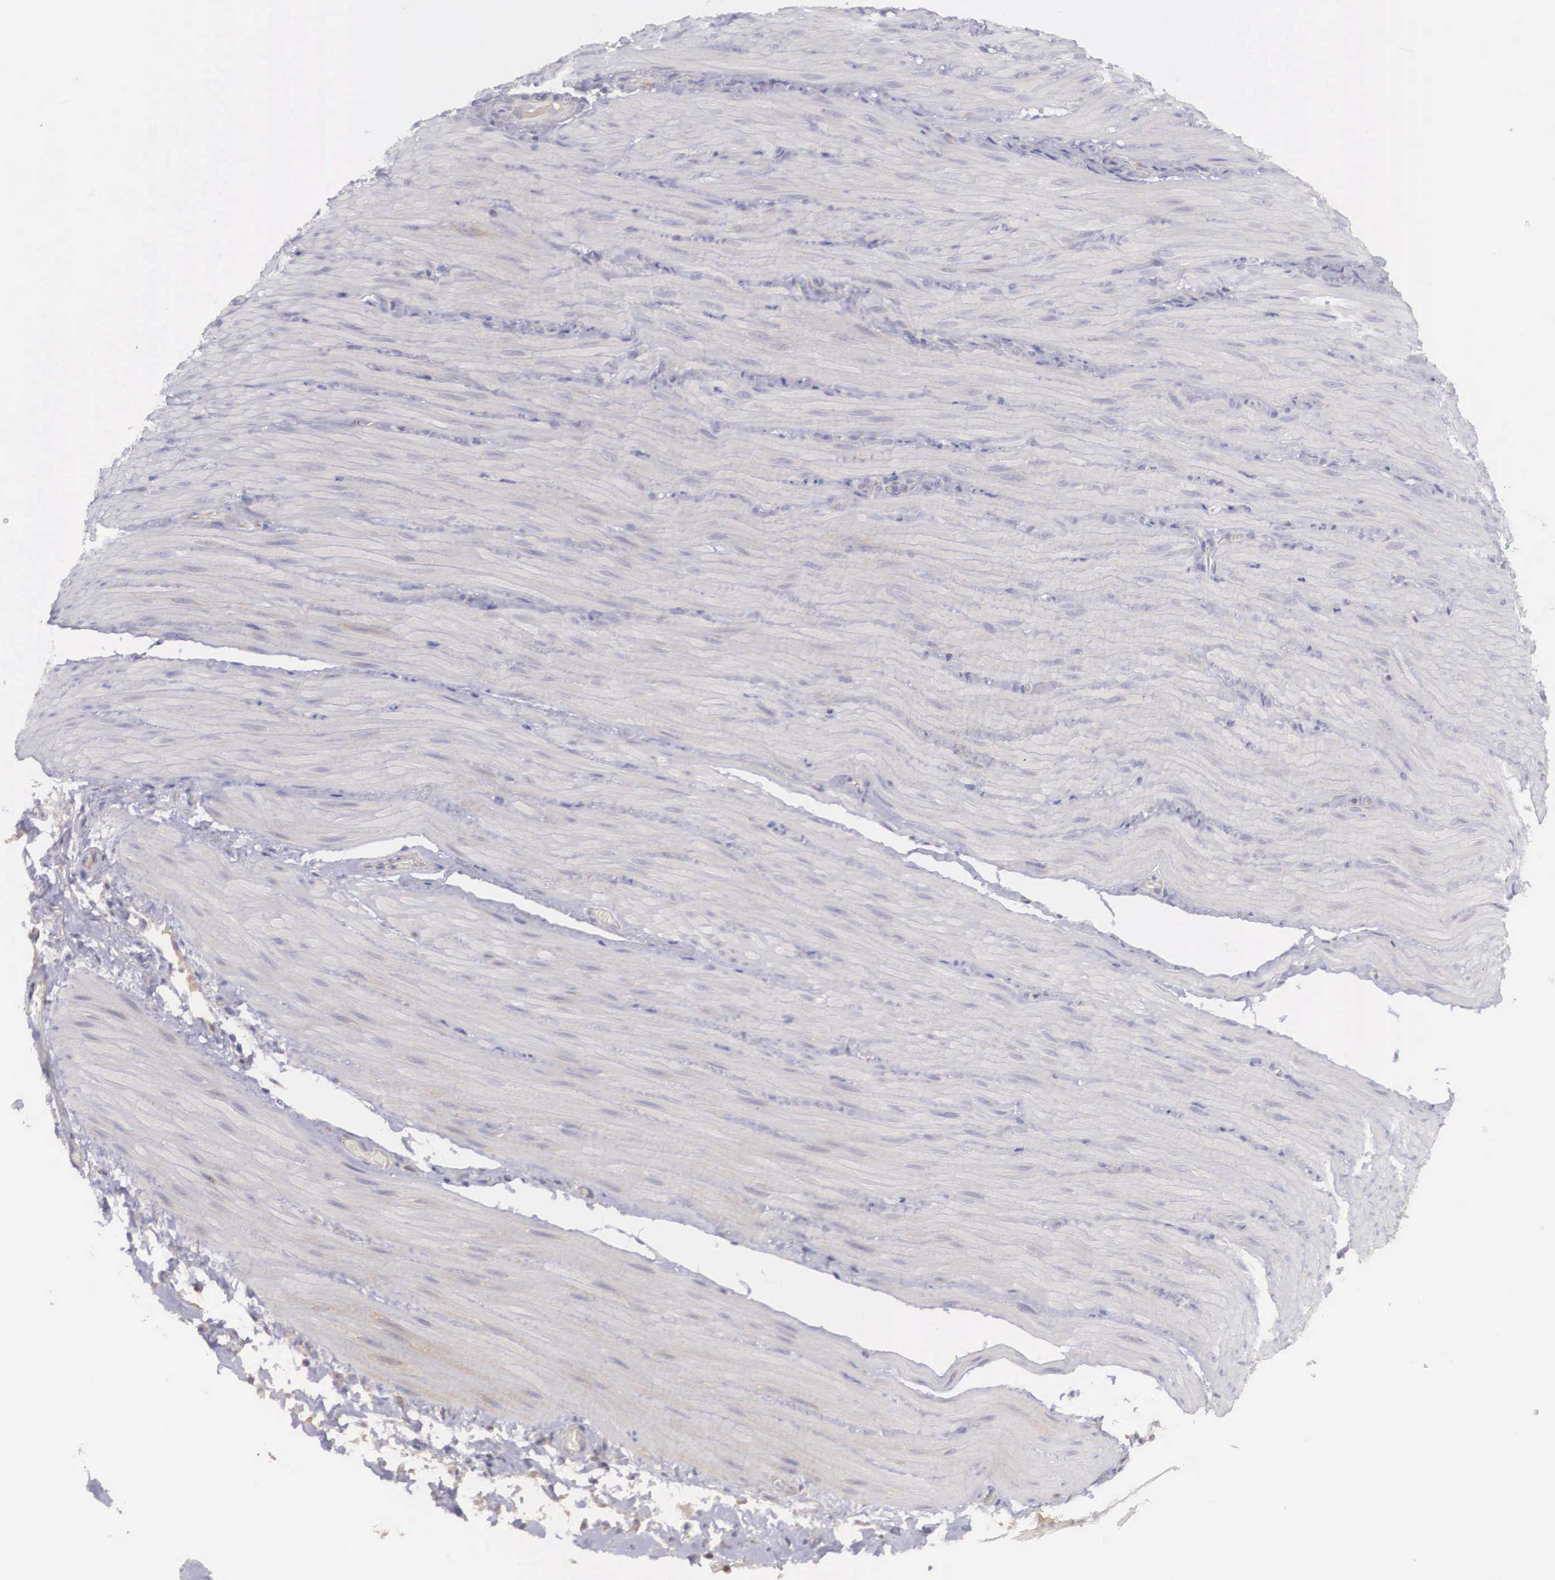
{"staining": {"intensity": "negative", "quantity": "none", "location": "none"}, "tissue": "smooth muscle", "cell_type": "Smooth muscle cells", "image_type": "normal", "snomed": [{"axis": "morphology", "description": "Normal tissue, NOS"}, {"axis": "topography", "description": "Duodenum"}], "caption": "Immunohistochemical staining of benign human smooth muscle demonstrates no significant expression in smooth muscle cells. (IHC, brightfield microscopy, high magnification).", "gene": "NREP", "patient": {"sex": "male", "age": 63}}